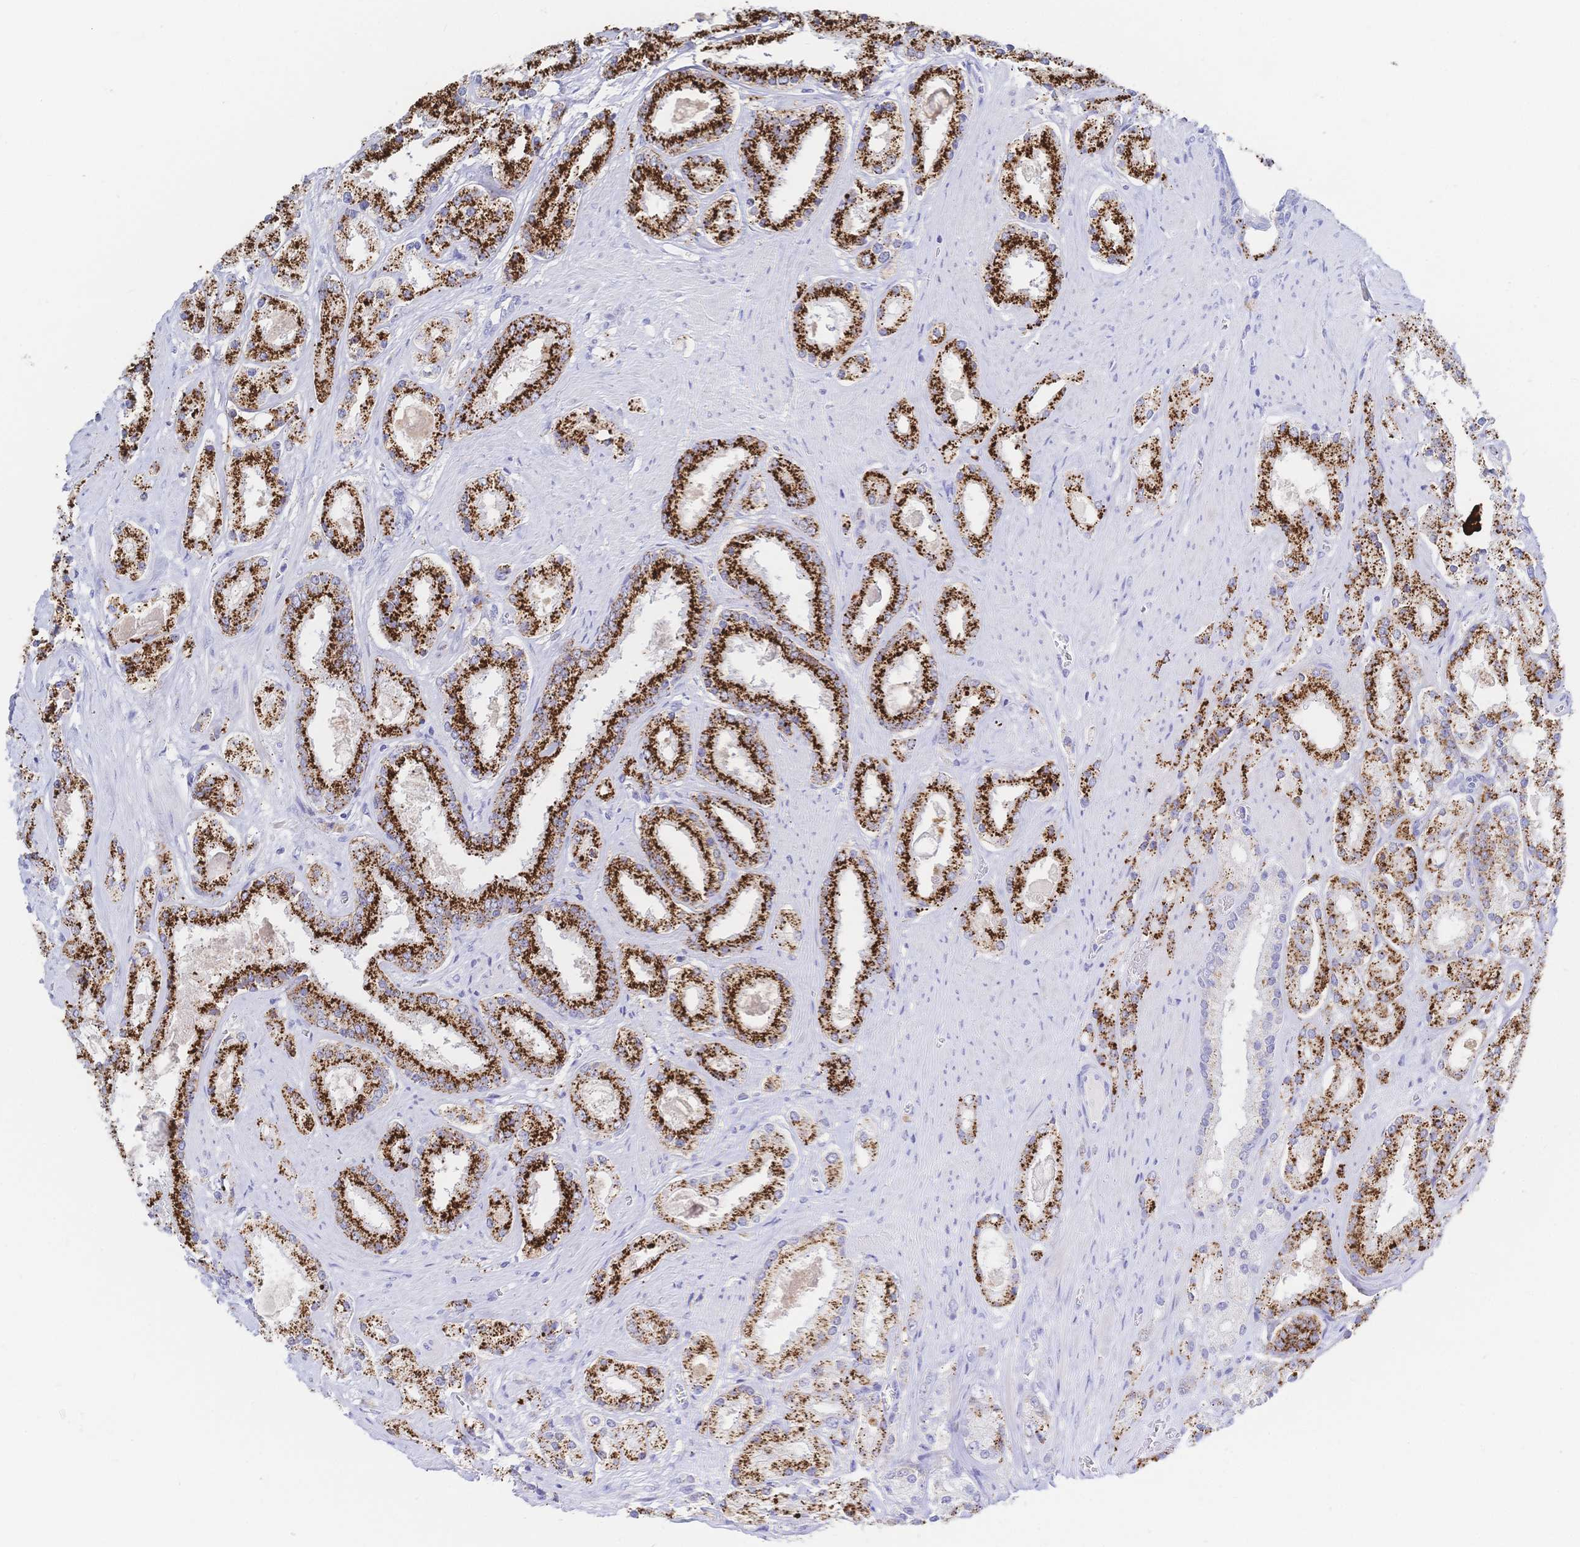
{"staining": {"intensity": "strong", "quantity": ">75%", "location": "cytoplasmic/membranous"}, "tissue": "prostate cancer", "cell_type": "Tumor cells", "image_type": "cancer", "snomed": [{"axis": "morphology", "description": "Adenocarcinoma, High grade"}, {"axis": "topography", "description": "Prostate"}], "caption": "IHC micrograph of prostate cancer (adenocarcinoma (high-grade)) stained for a protein (brown), which reveals high levels of strong cytoplasmic/membranous expression in about >75% of tumor cells.", "gene": "RRM1", "patient": {"sex": "male", "age": 67}}